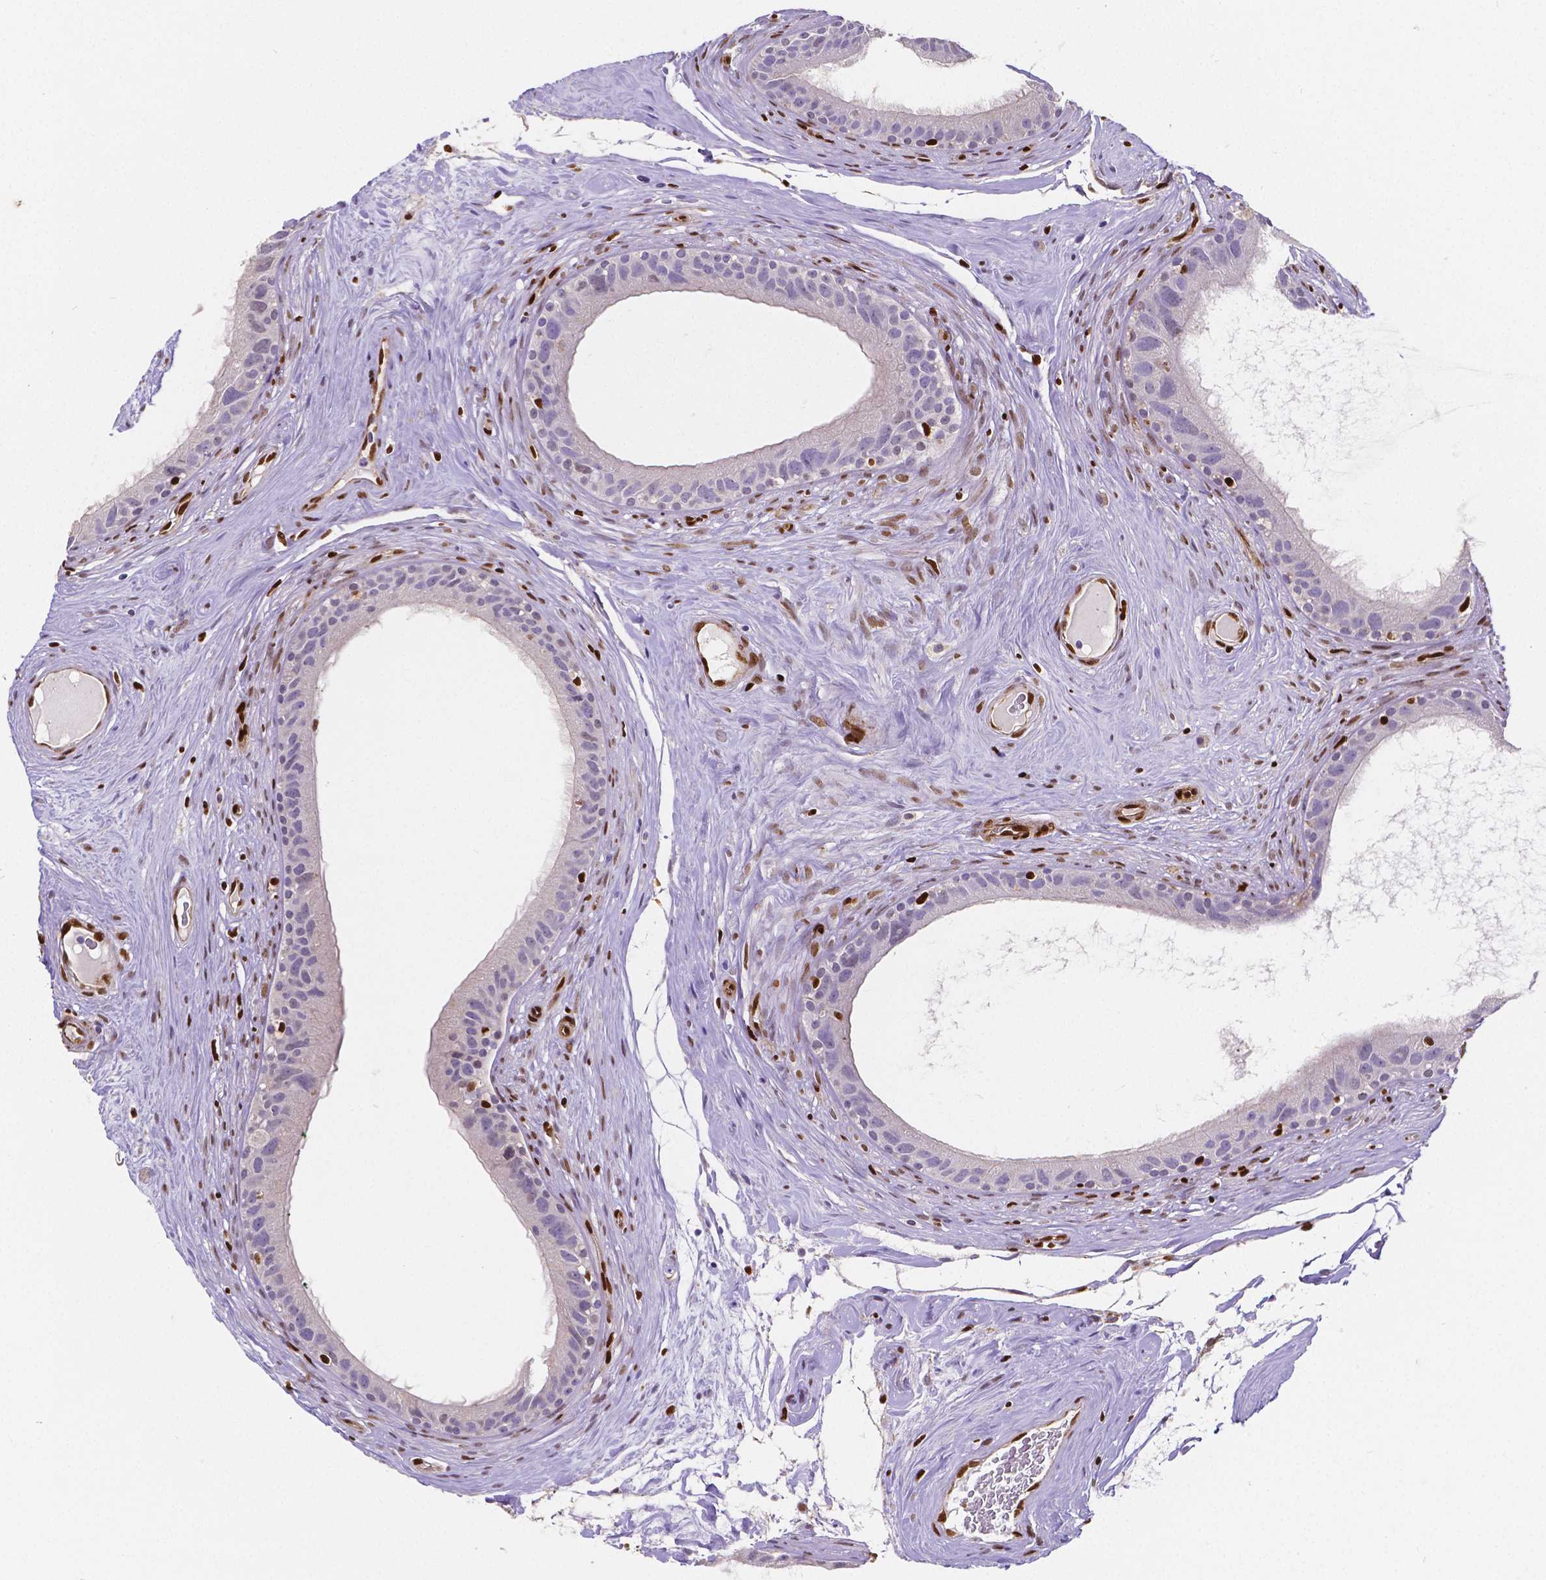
{"staining": {"intensity": "moderate", "quantity": "<25%", "location": "cytoplasmic/membranous"}, "tissue": "epididymis", "cell_type": "Glandular cells", "image_type": "normal", "snomed": [{"axis": "morphology", "description": "Normal tissue, NOS"}, {"axis": "topography", "description": "Epididymis"}], "caption": "This photomicrograph displays IHC staining of benign epididymis, with low moderate cytoplasmic/membranous expression in approximately <25% of glandular cells.", "gene": "MEF2C", "patient": {"sex": "male", "age": 59}}